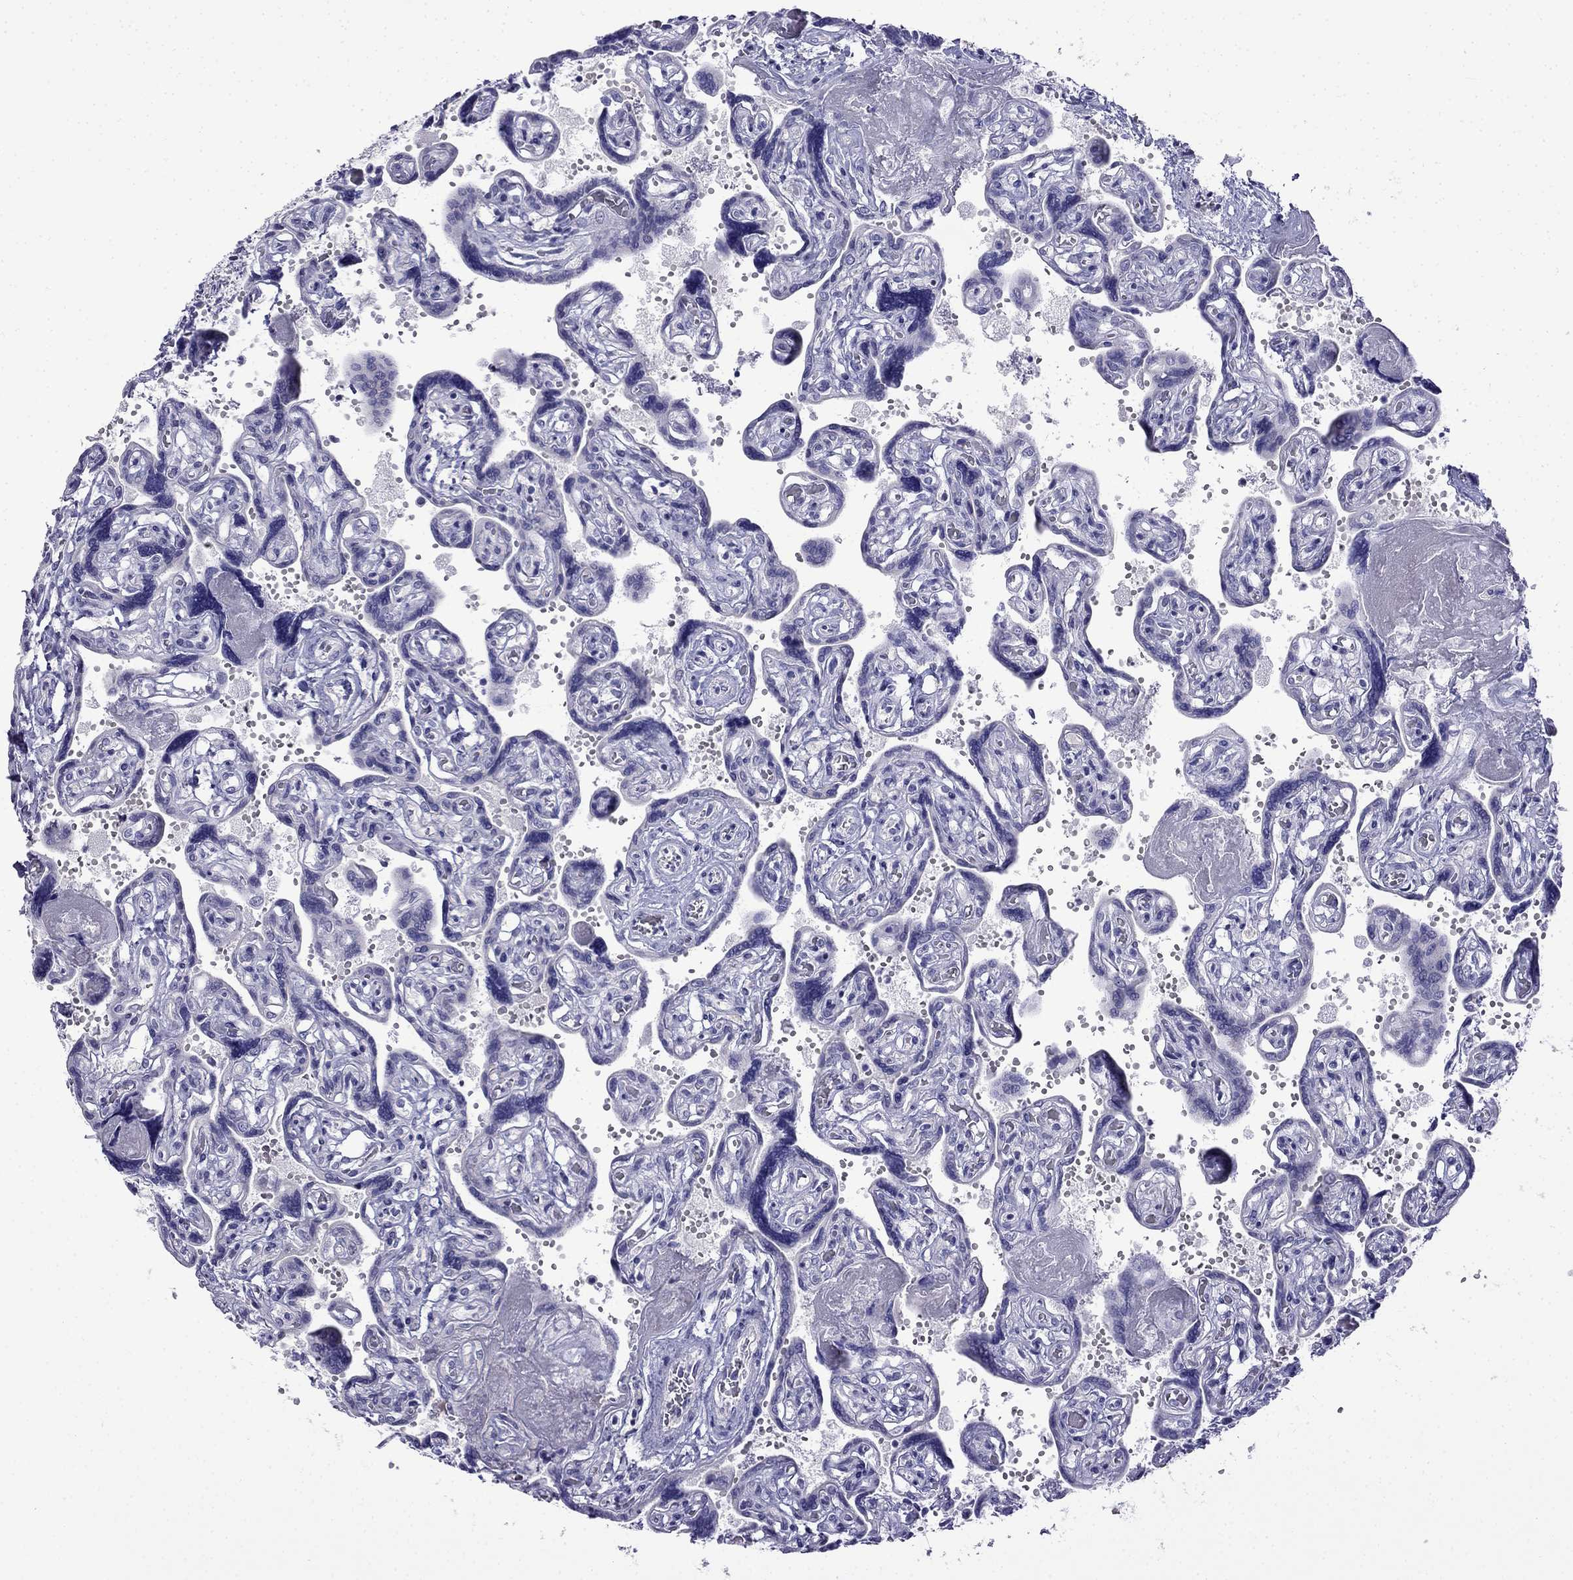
{"staining": {"intensity": "negative", "quantity": "none", "location": "none"}, "tissue": "placenta", "cell_type": "Decidual cells", "image_type": "normal", "snomed": [{"axis": "morphology", "description": "Normal tissue, NOS"}, {"axis": "topography", "description": "Placenta"}], "caption": "A high-resolution histopathology image shows immunohistochemistry staining of normal placenta, which displays no significant staining in decidual cells.", "gene": "PATE1", "patient": {"sex": "female", "age": 32}}